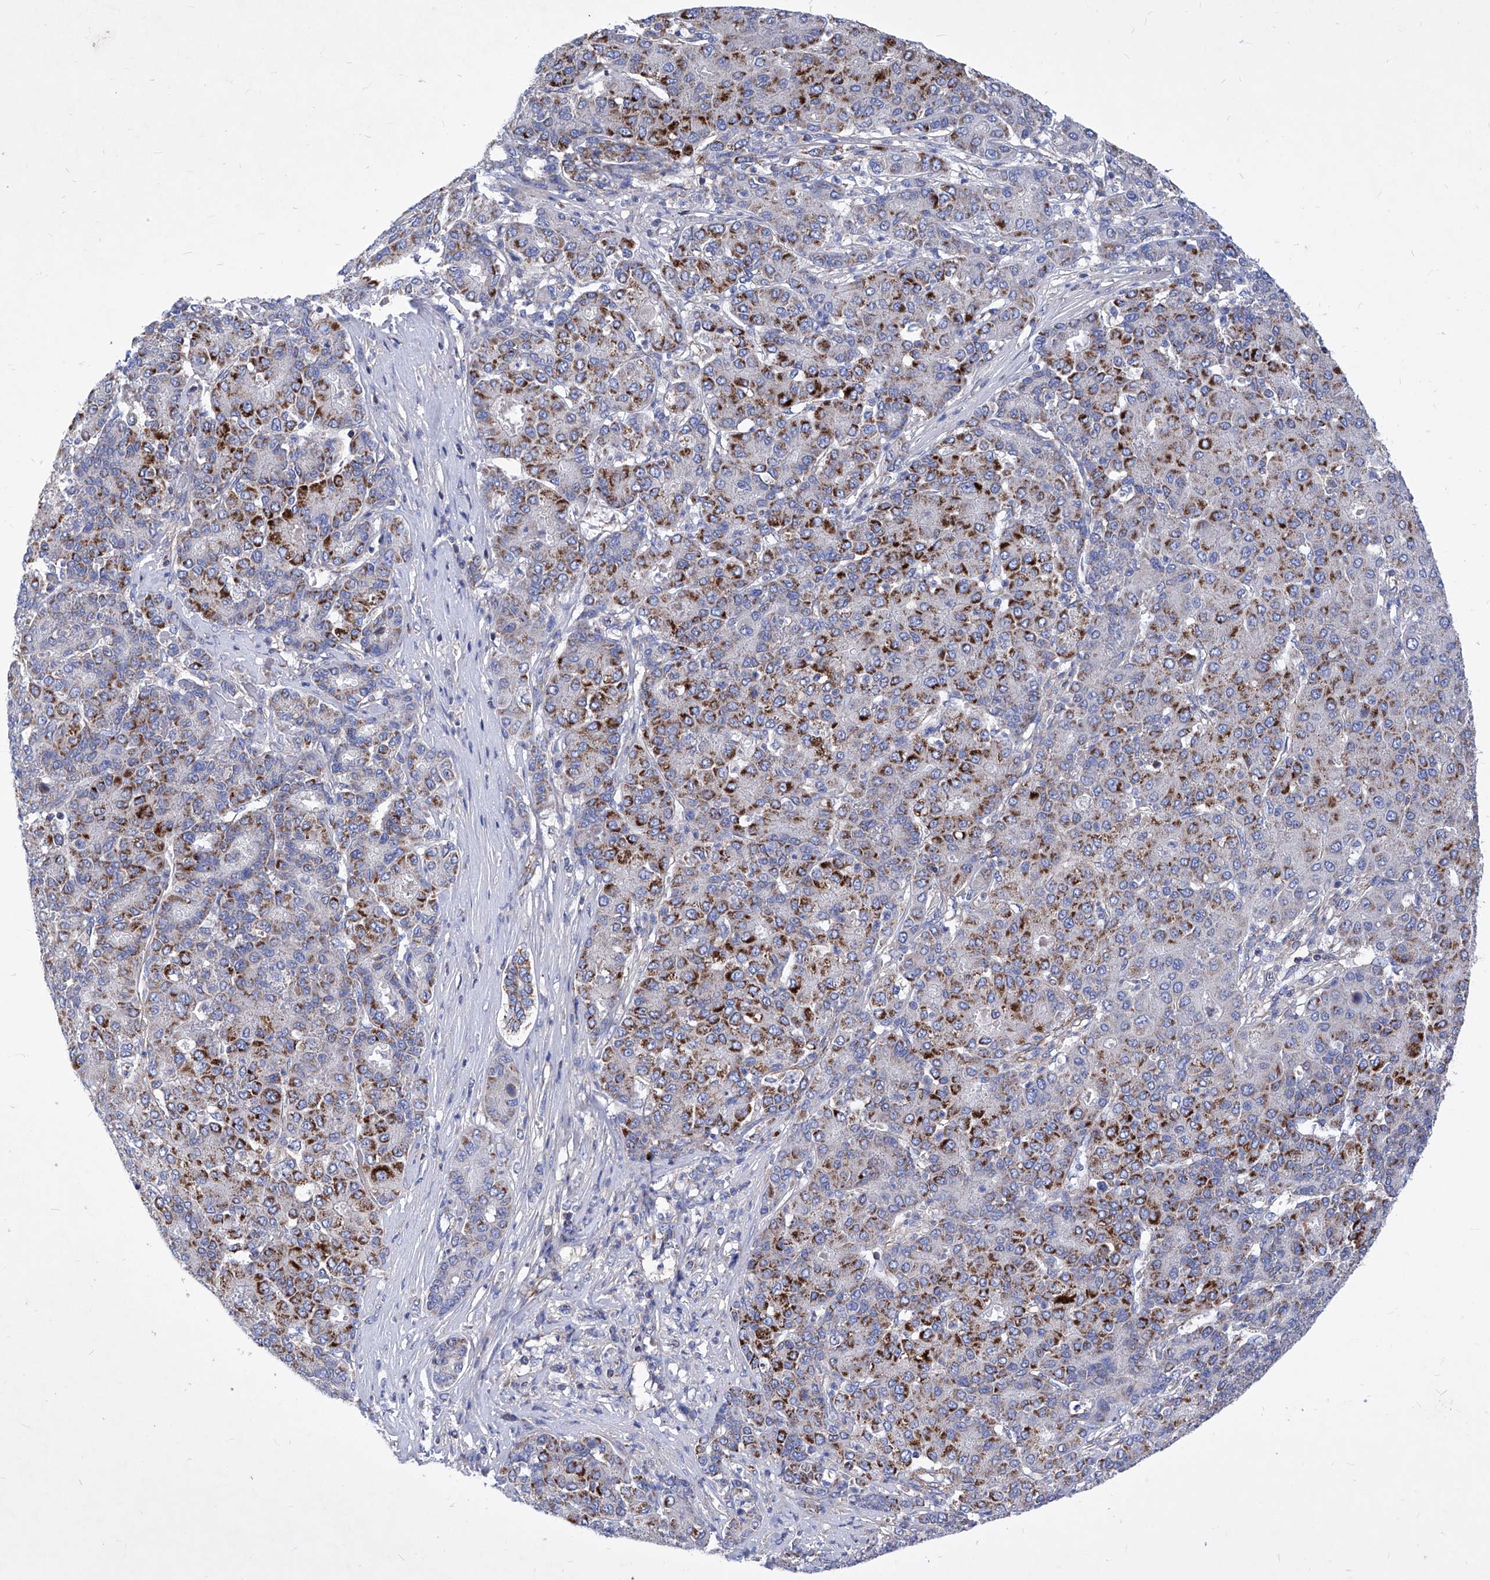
{"staining": {"intensity": "strong", "quantity": ">75%", "location": "cytoplasmic/membranous"}, "tissue": "liver cancer", "cell_type": "Tumor cells", "image_type": "cancer", "snomed": [{"axis": "morphology", "description": "Carcinoma, Hepatocellular, NOS"}, {"axis": "topography", "description": "Liver"}], "caption": "This is an image of IHC staining of liver cancer, which shows strong positivity in the cytoplasmic/membranous of tumor cells.", "gene": "HRNR", "patient": {"sex": "male", "age": 65}}